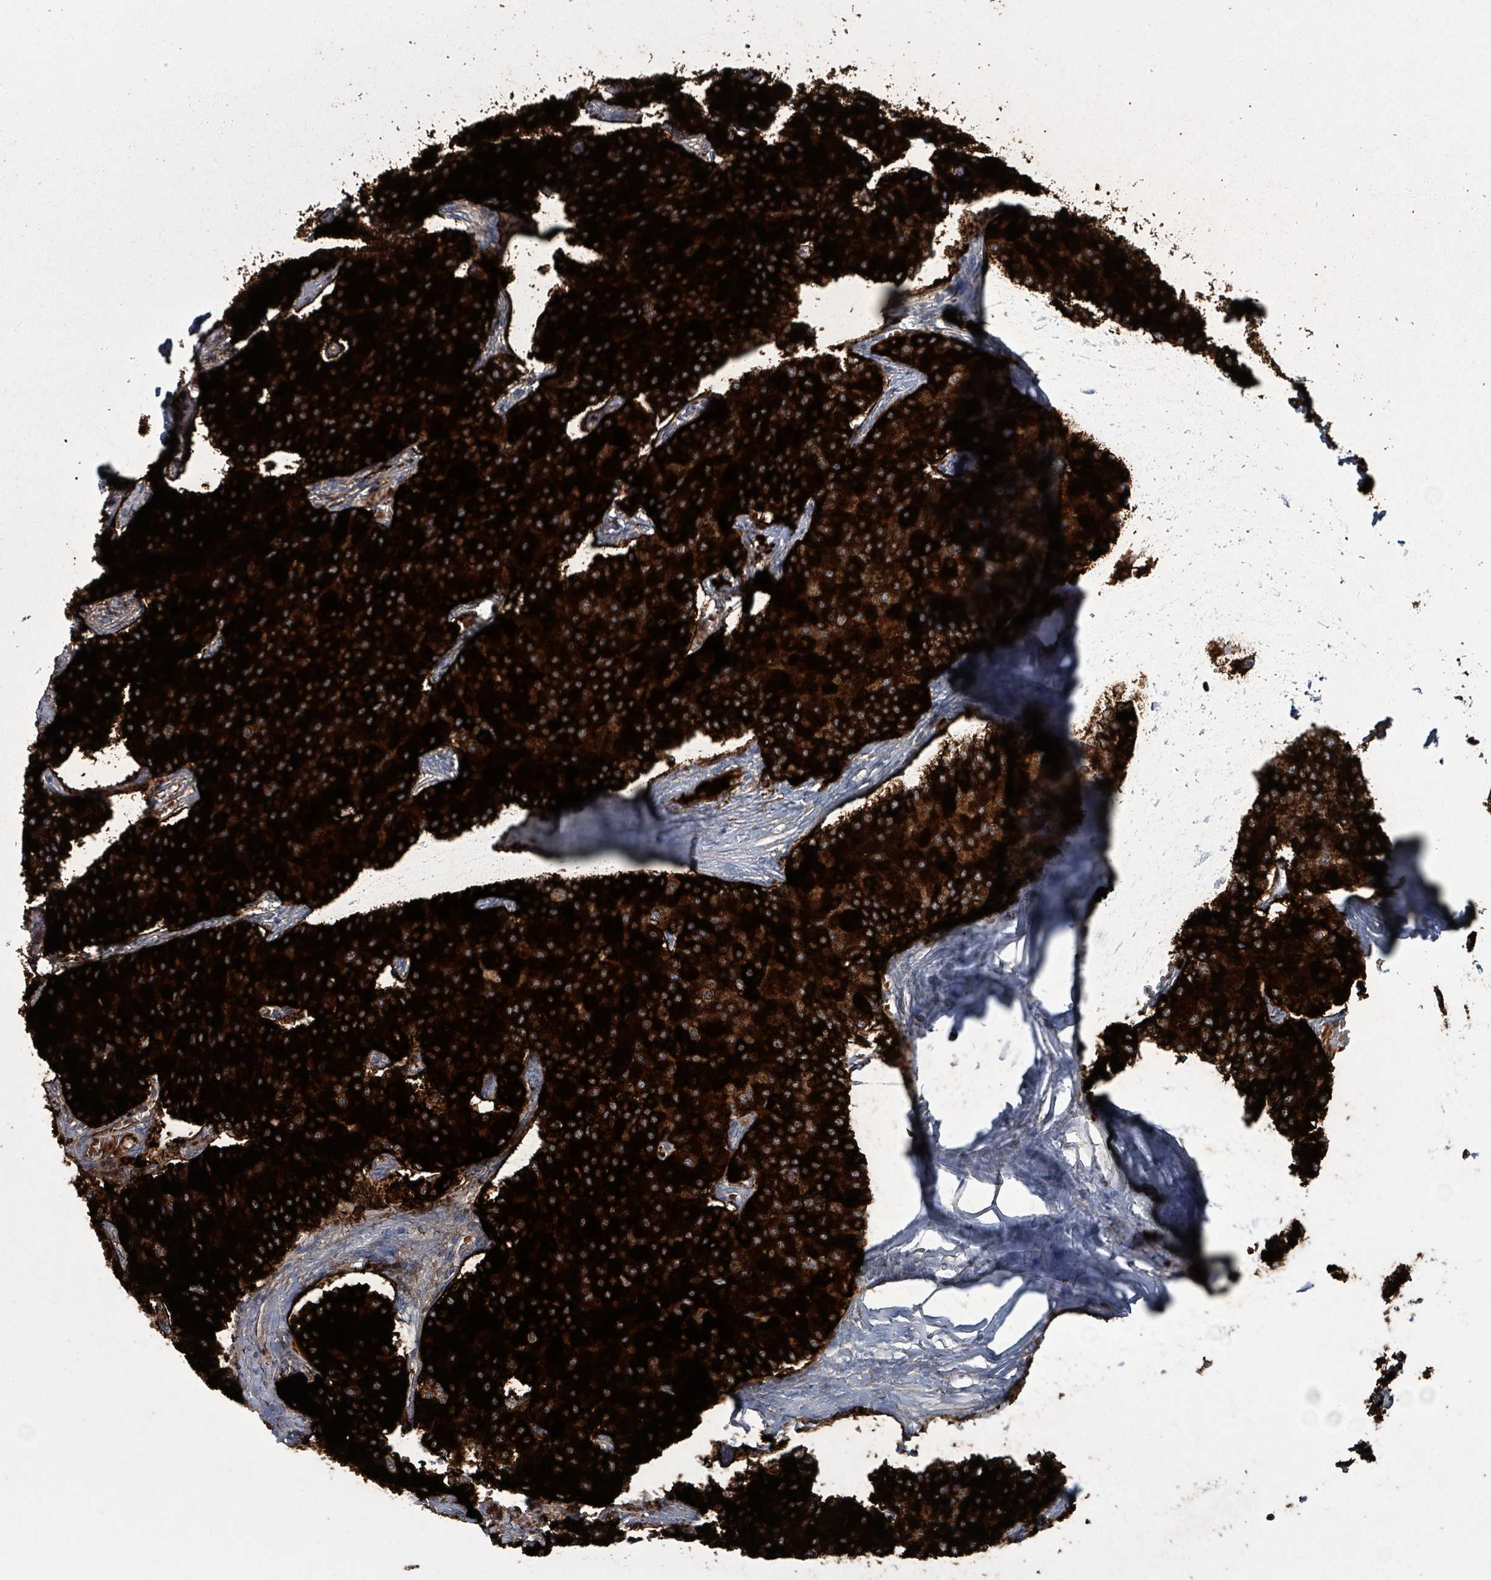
{"staining": {"intensity": "strong", "quantity": ">75%", "location": "cytoplasmic/membranous"}, "tissue": "carcinoid", "cell_type": "Tumor cells", "image_type": "cancer", "snomed": [{"axis": "morphology", "description": "Carcinoid, malignant, NOS"}, {"axis": "topography", "description": "Colon"}], "caption": "A brown stain highlights strong cytoplasmic/membranous positivity of a protein in human carcinoid tumor cells.", "gene": "TAAR5", "patient": {"sex": "female", "age": 52}}